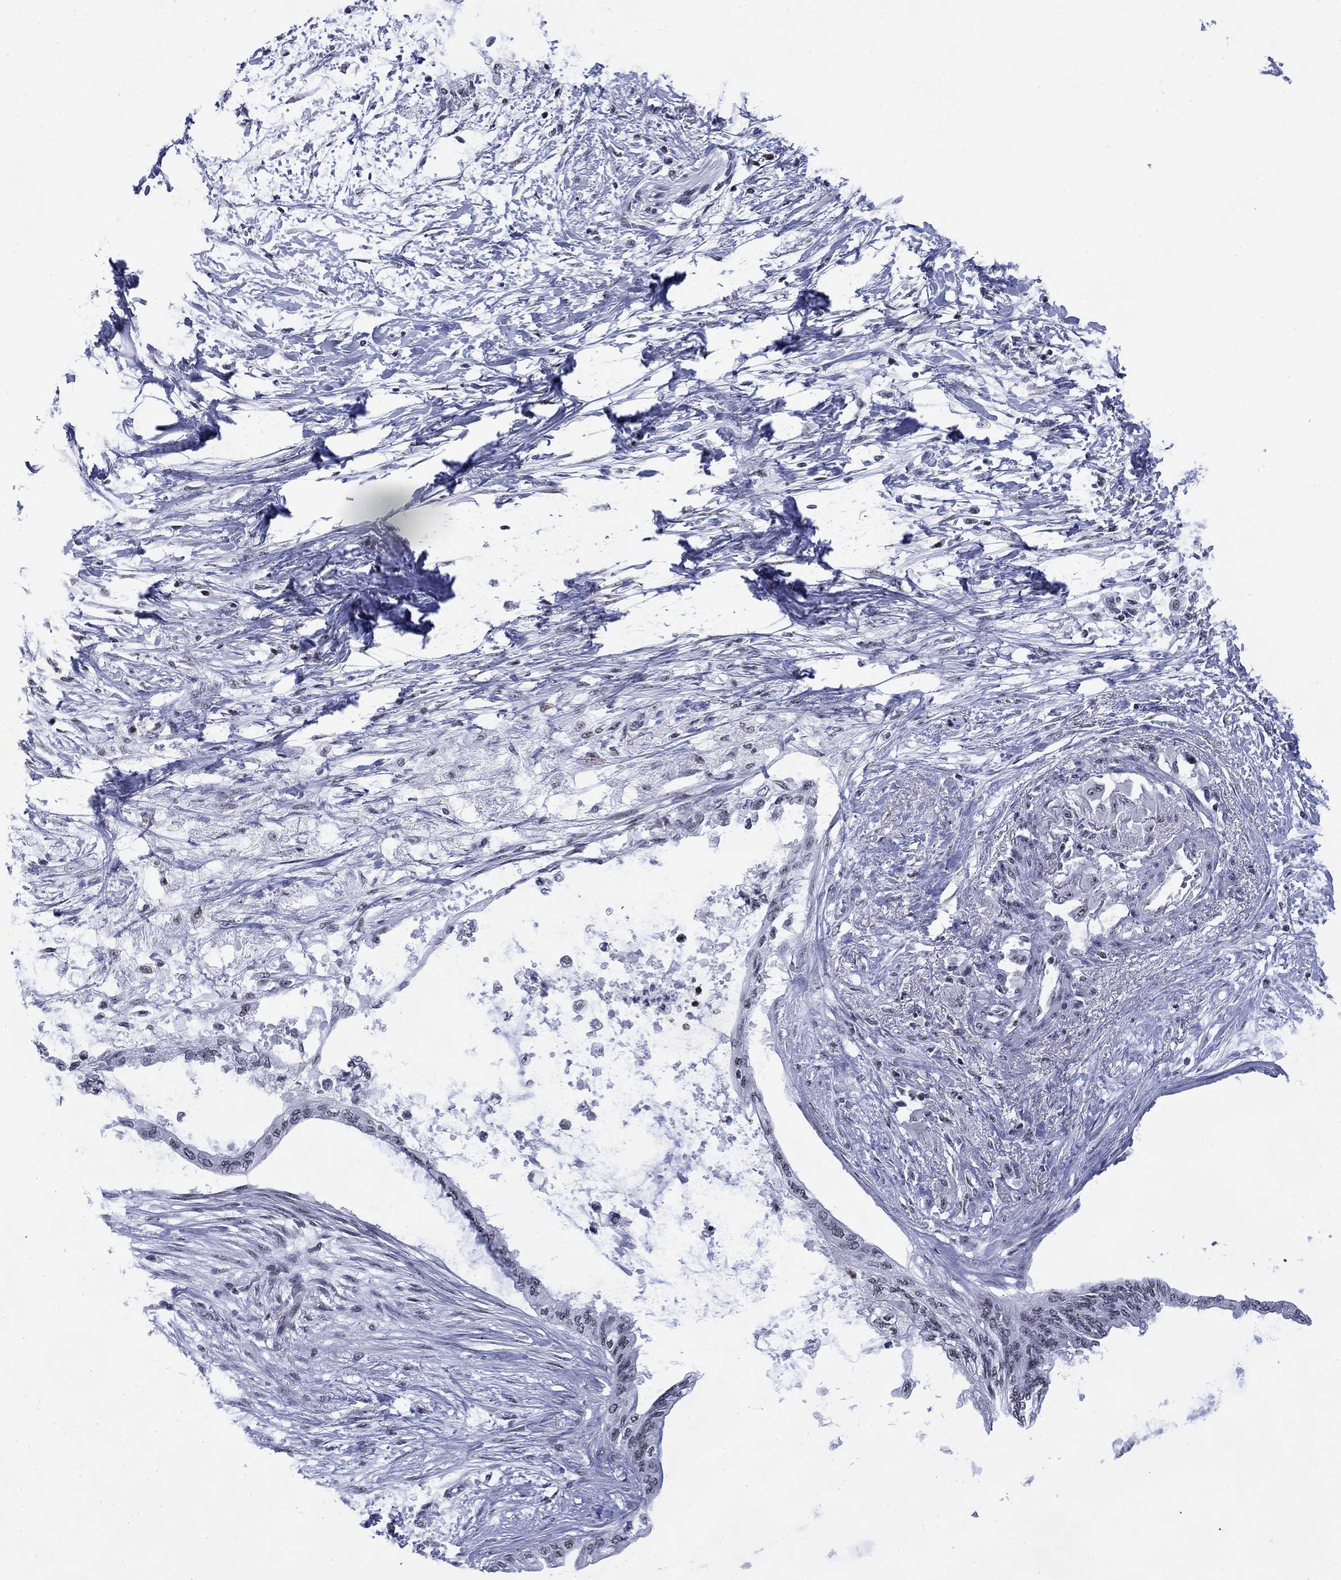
{"staining": {"intensity": "negative", "quantity": "none", "location": "none"}, "tissue": "pancreatic cancer", "cell_type": "Tumor cells", "image_type": "cancer", "snomed": [{"axis": "morphology", "description": "Normal tissue, NOS"}, {"axis": "morphology", "description": "Adenocarcinoma, NOS"}, {"axis": "topography", "description": "Pancreas"}, {"axis": "topography", "description": "Duodenum"}], "caption": "Protein analysis of adenocarcinoma (pancreatic) displays no significant expression in tumor cells.", "gene": "CSRNP3", "patient": {"sex": "female", "age": 60}}